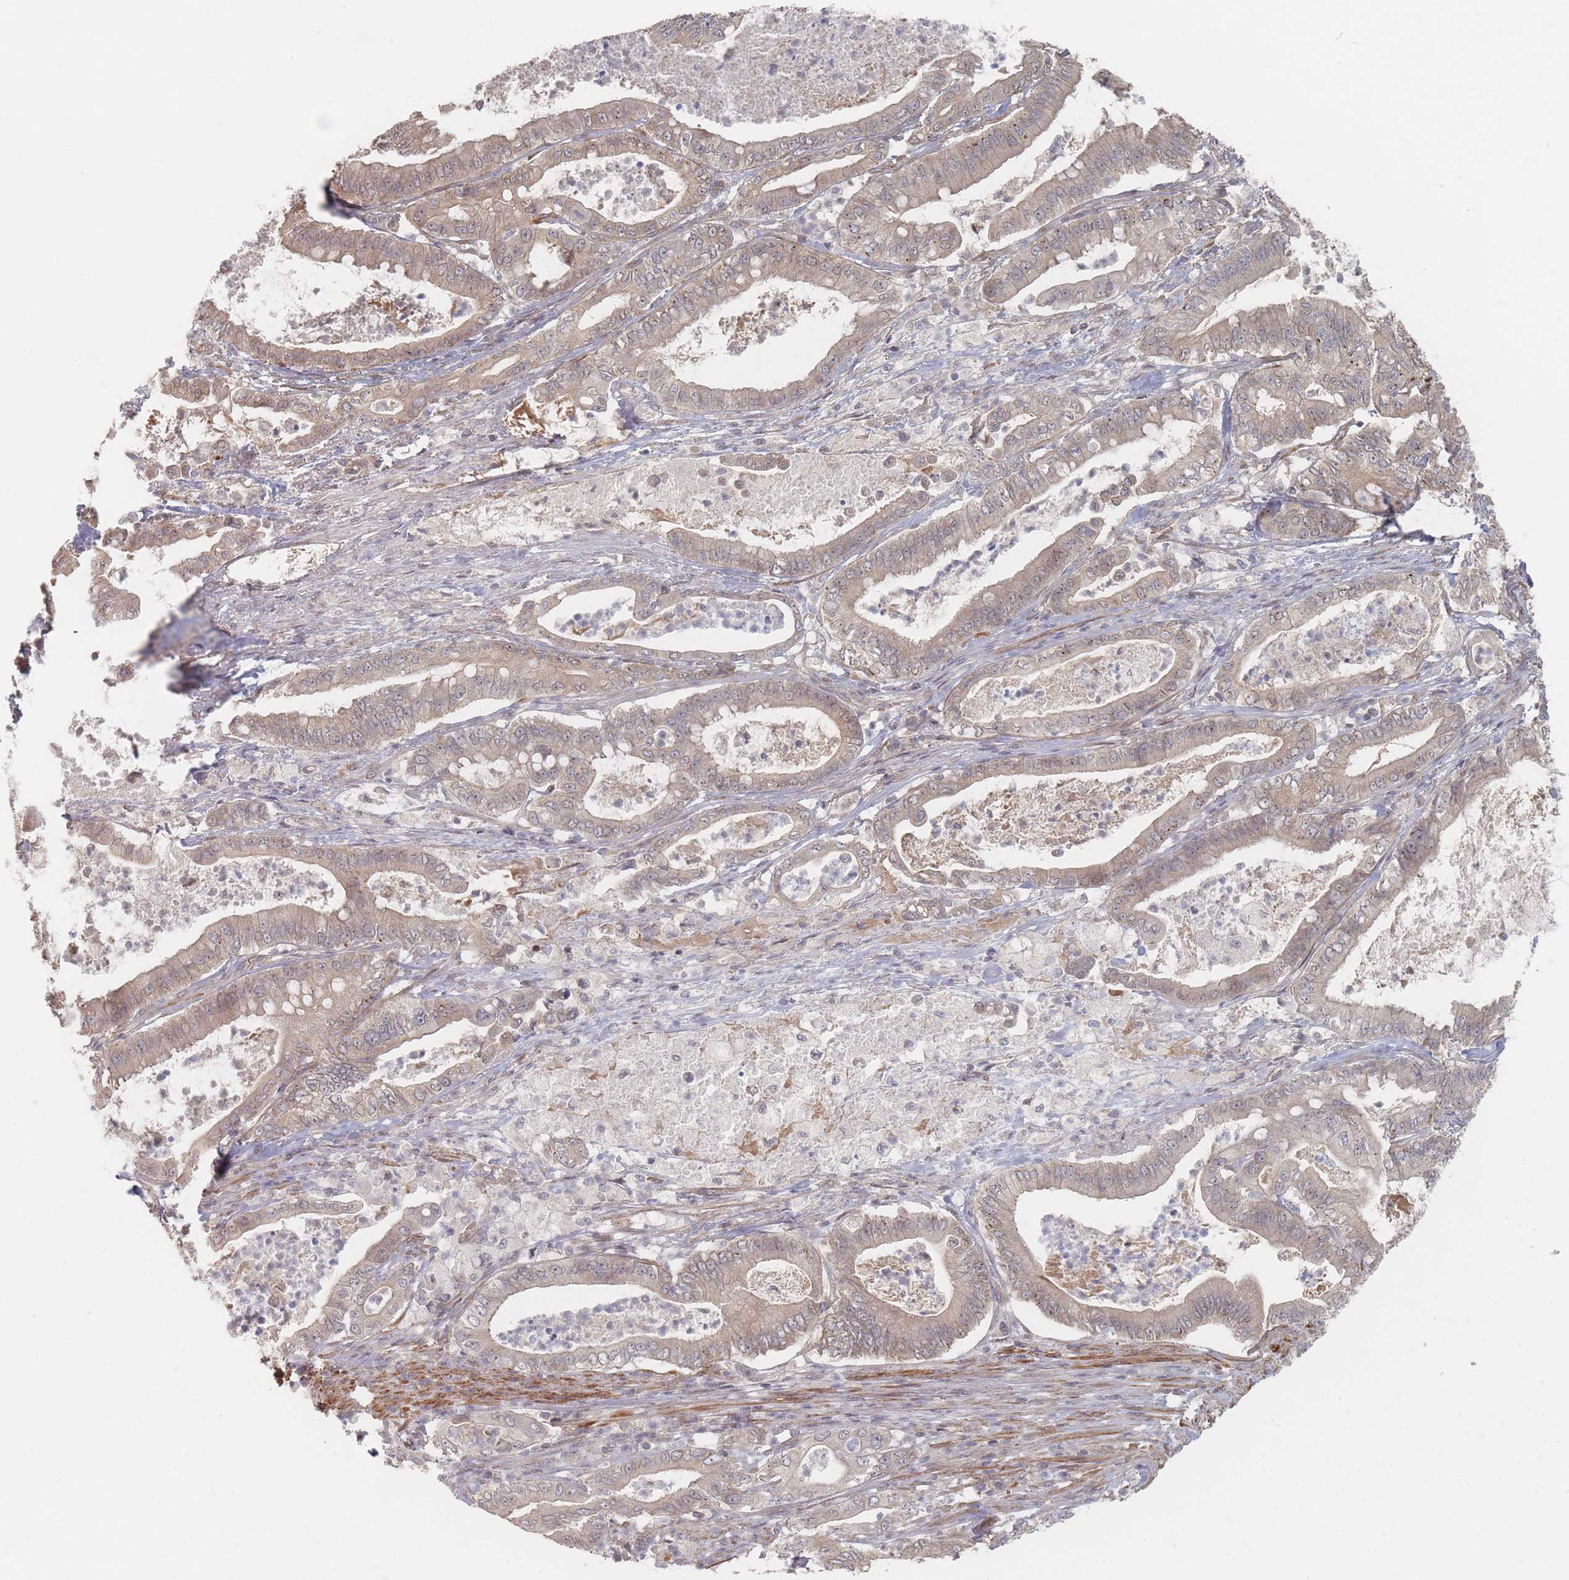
{"staining": {"intensity": "weak", "quantity": "<25%", "location": "cytoplasmic/membranous"}, "tissue": "pancreatic cancer", "cell_type": "Tumor cells", "image_type": "cancer", "snomed": [{"axis": "morphology", "description": "Adenocarcinoma, NOS"}, {"axis": "topography", "description": "Pancreas"}], "caption": "Micrograph shows no protein positivity in tumor cells of pancreatic adenocarcinoma tissue.", "gene": "GLE1", "patient": {"sex": "male", "age": 71}}